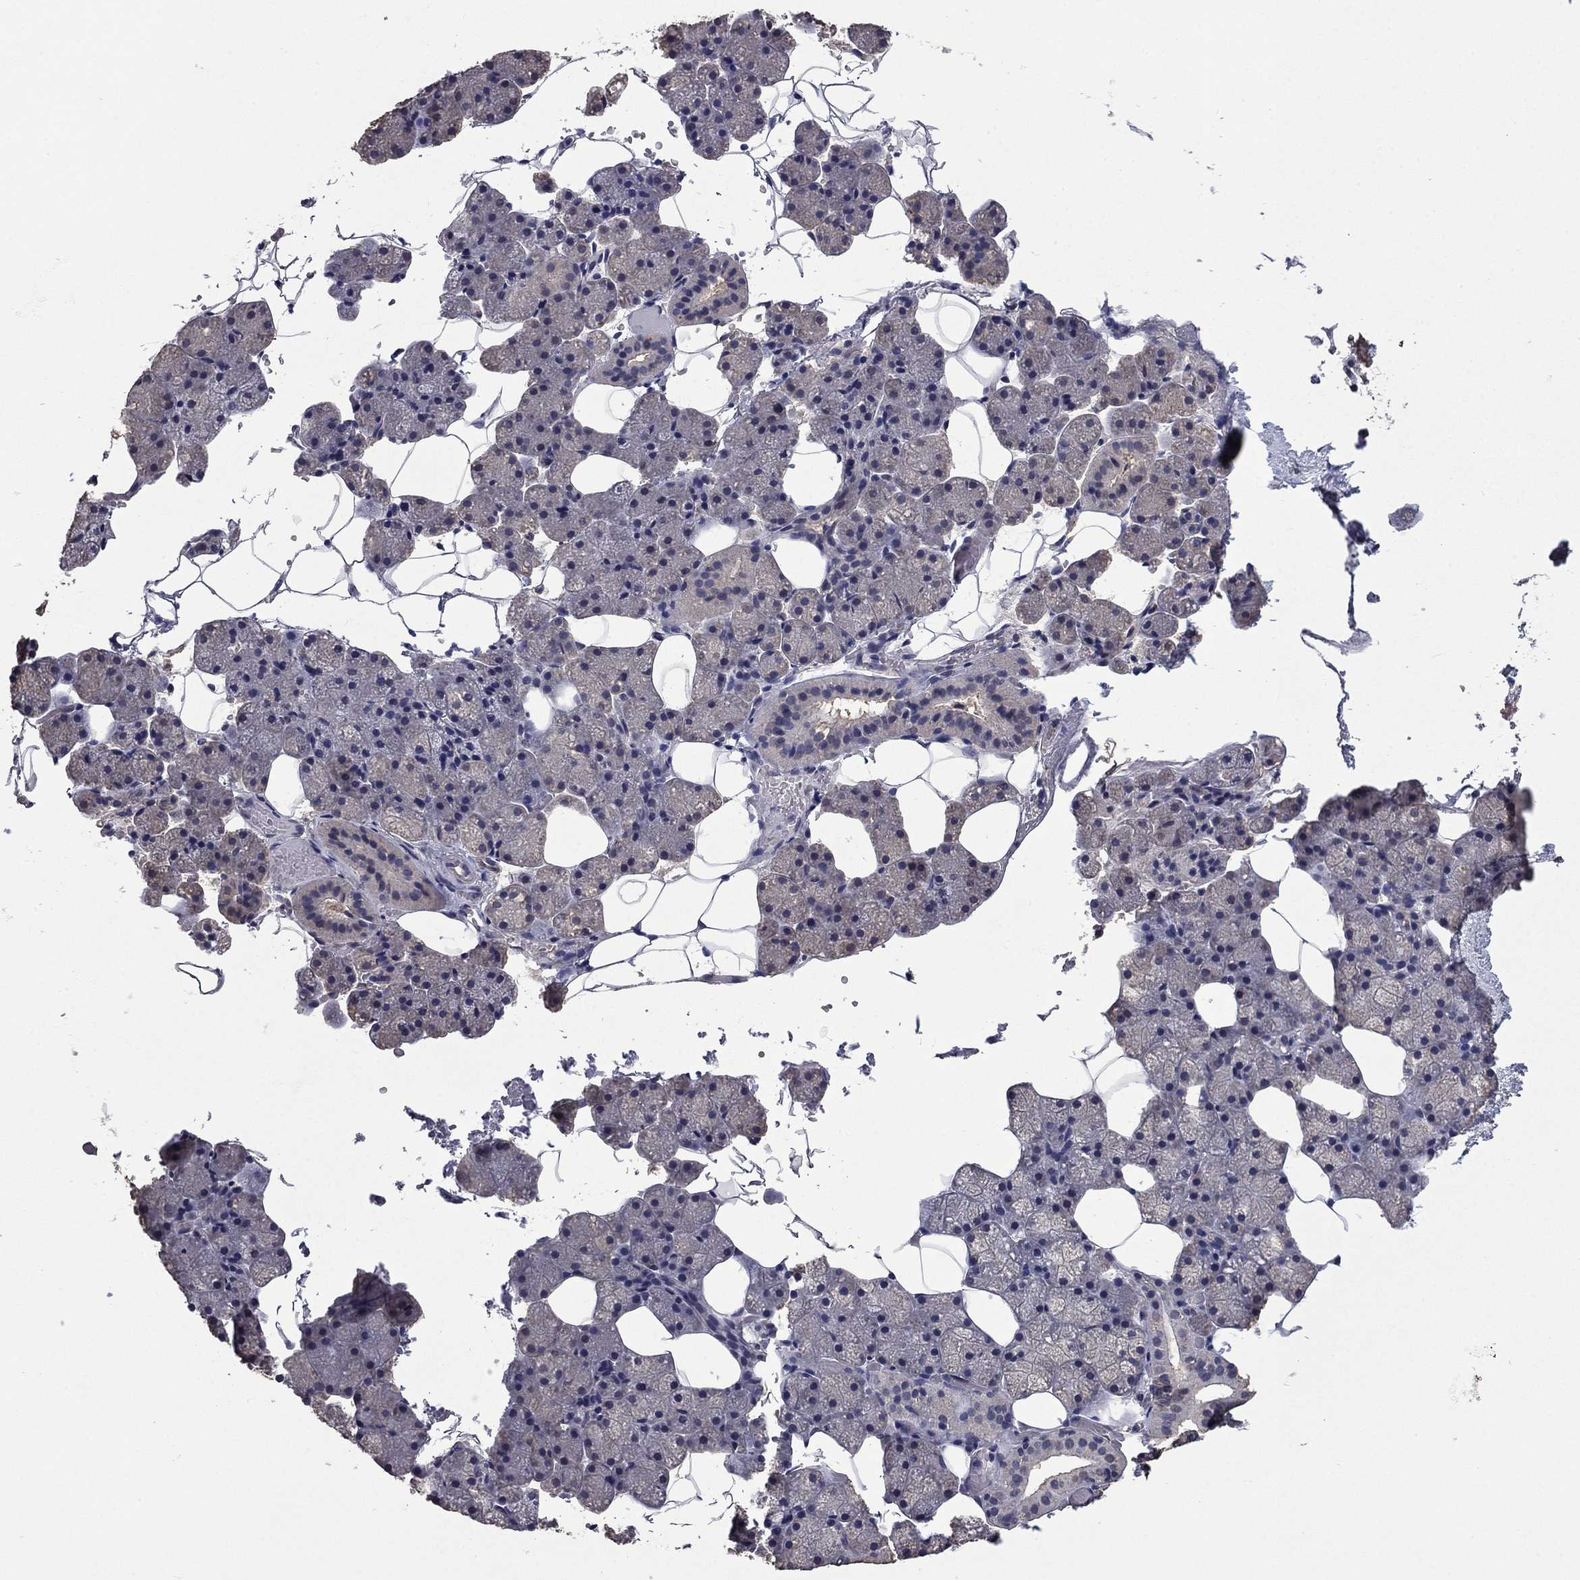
{"staining": {"intensity": "negative", "quantity": "none", "location": "none"}, "tissue": "salivary gland", "cell_type": "Glandular cells", "image_type": "normal", "snomed": [{"axis": "morphology", "description": "Normal tissue, NOS"}, {"axis": "topography", "description": "Salivary gland"}], "caption": "Immunohistochemistry (IHC) image of unremarkable salivary gland: salivary gland stained with DAB (3,3'-diaminobenzidine) exhibits no significant protein expression in glandular cells.", "gene": "MFAP3L", "patient": {"sex": "male", "age": 38}}